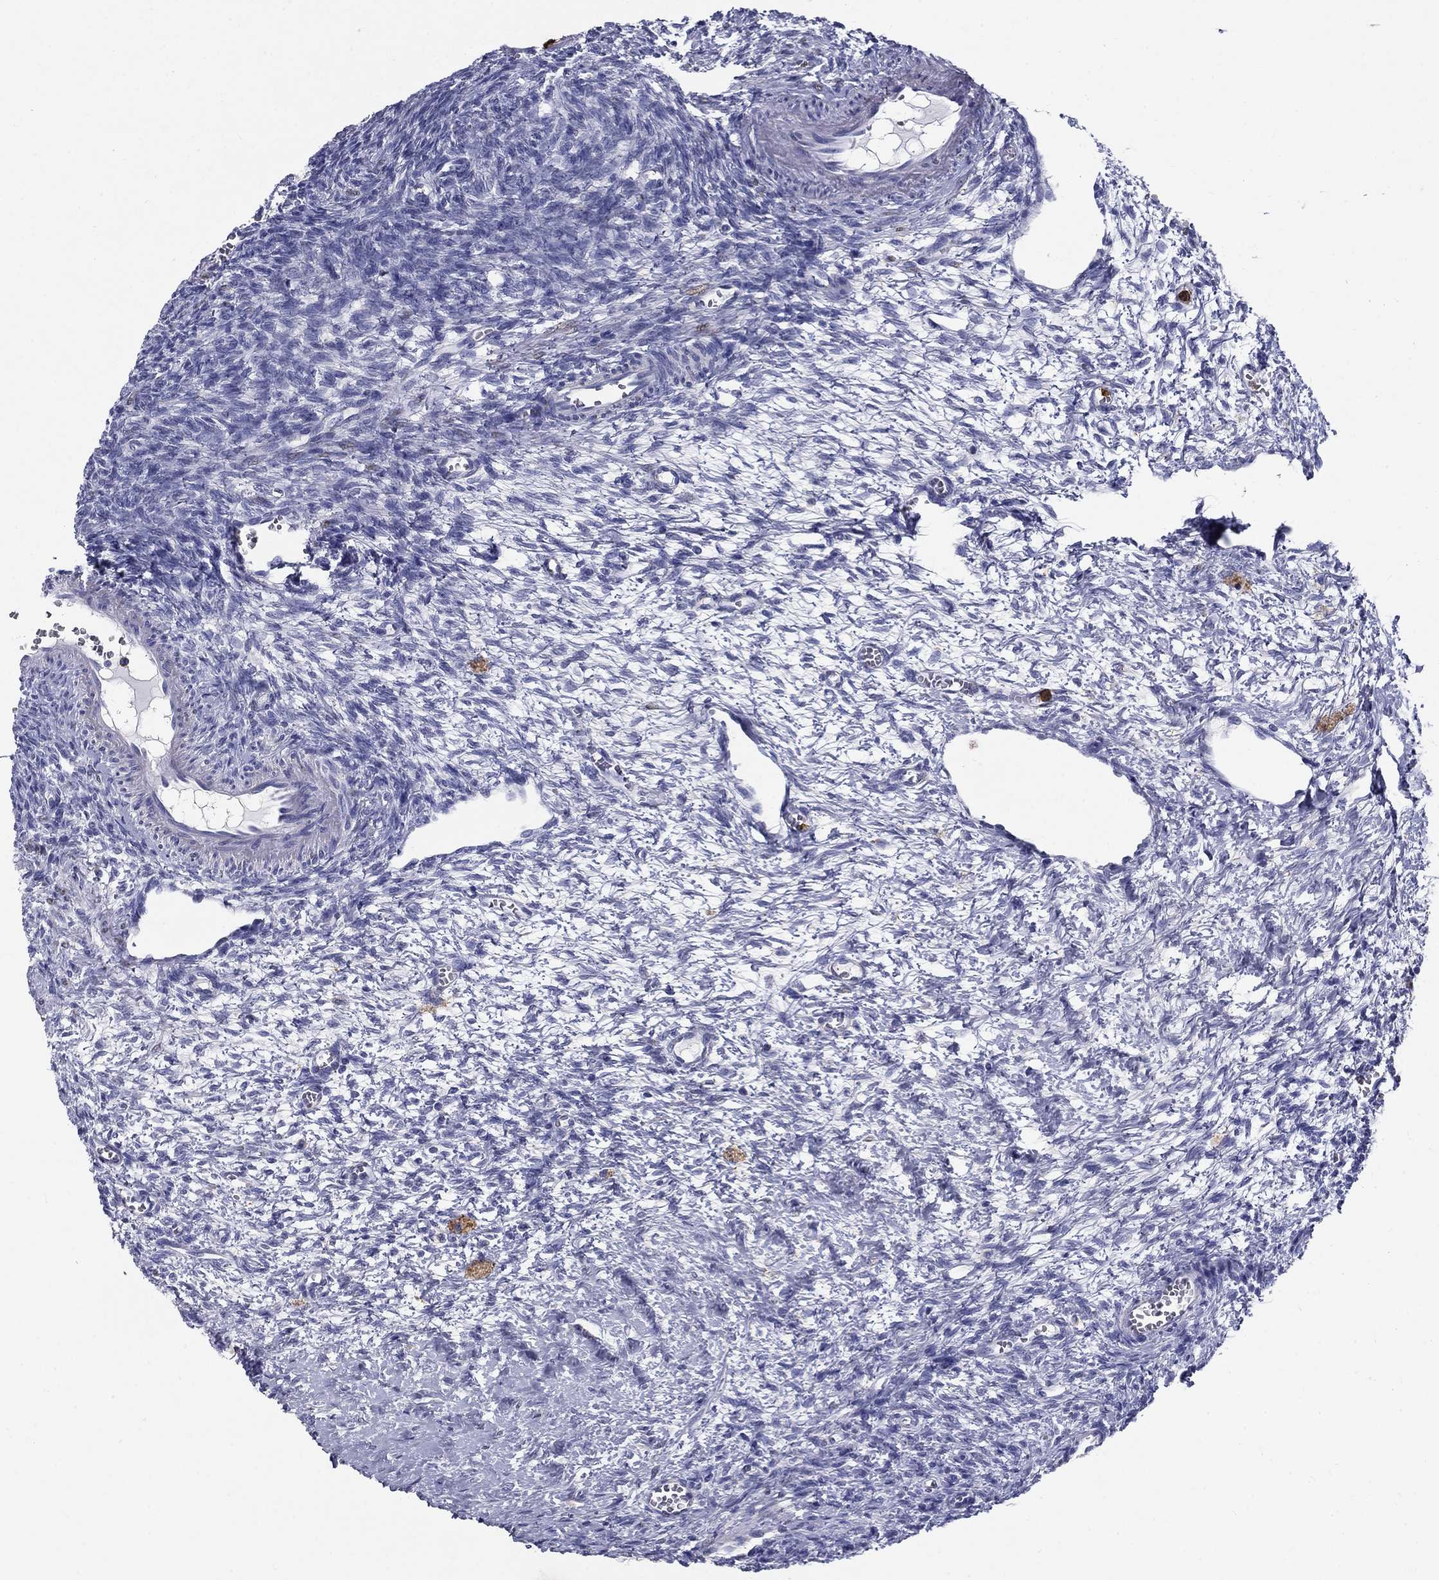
{"staining": {"intensity": "weak", "quantity": ">75%", "location": "cytoplasmic/membranous"}, "tissue": "ovary", "cell_type": "Follicle cells", "image_type": "normal", "snomed": [{"axis": "morphology", "description": "Normal tissue, NOS"}, {"axis": "topography", "description": "Ovary"}], "caption": "High-magnification brightfield microscopy of unremarkable ovary stained with DAB (3,3'-diaminobenzidine) (brown) and counterstained with hematoxylin (blue). follicle cells exhibit weak cytoplasmic/membranous expression is identified in approximately>75% of cells.", "gene": "IGSF8", "patient": {"sex": "female", "age": 27}}